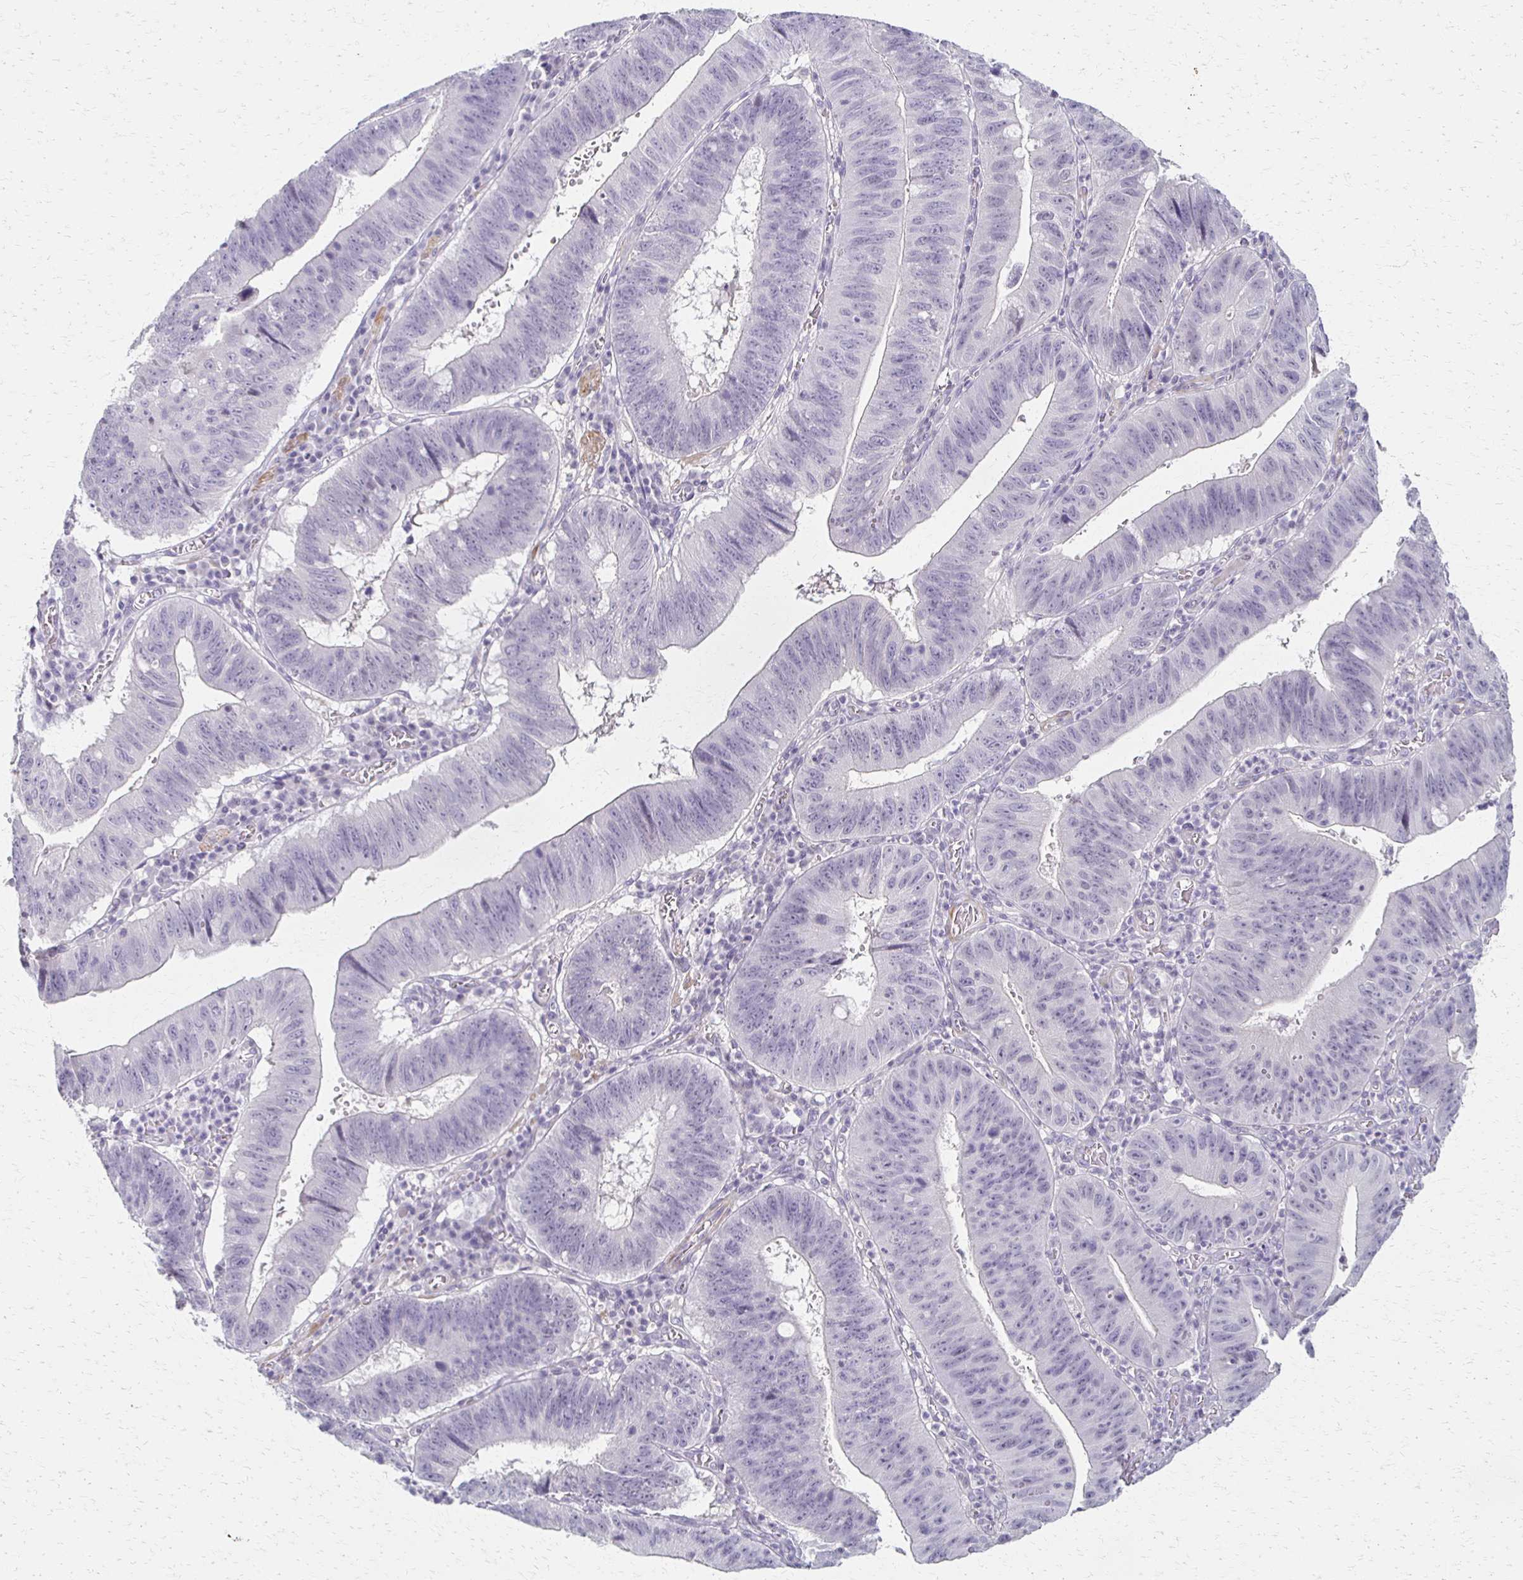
{"staining": {"intensity": "negative", "quantity": "none", "location": "none"}, "tissue": "stomach cancer", "cell_type": "Tumor cells", "image_type": "cancer", "snomed": [{"axis": "morphology", "description": "Adenocarcinoma, NOS"}, {"axis": "topography", "description": "Stomach"}], "caption": "IHC of stomach cancer (adenocarcinoma) reveals no positivity in tumor cells.", "gene": "FOXO4", "patient": {"sex": "male", "age": 59}}